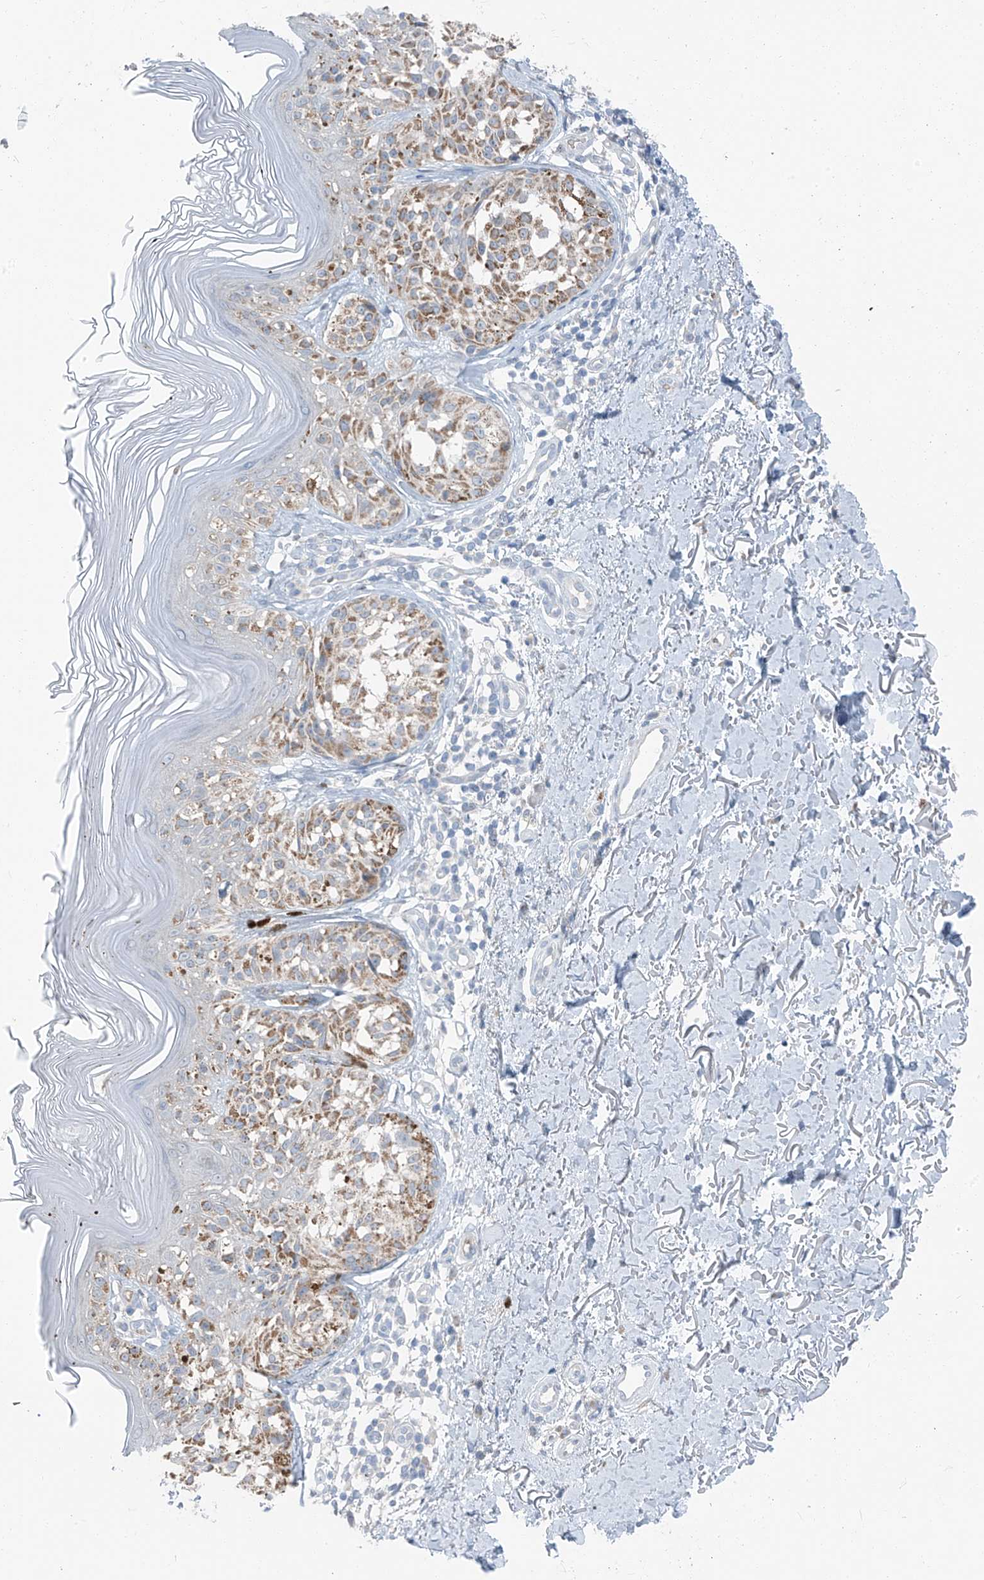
{"staining": {"intensity": "weak", "quantity": ">75%", "location": "cytoplasmic/membranous"}, "tissue": "melanoma", "cell_type": "Tumor cells", "image_type": "cancer", "snomed": [{"axis": "morphology", "description": "Malignant melanoma, NOS"}, {"axis": "topography", "description": "Skin"}], "caption": "Human malignant melanoma stained for a protein (brown) shows weak cytoplasmic/membranous positive expression in approximately >75% of tumor cells.", "gene": "CHMP2B", "patient": {"sex": "female", "age": 50}}